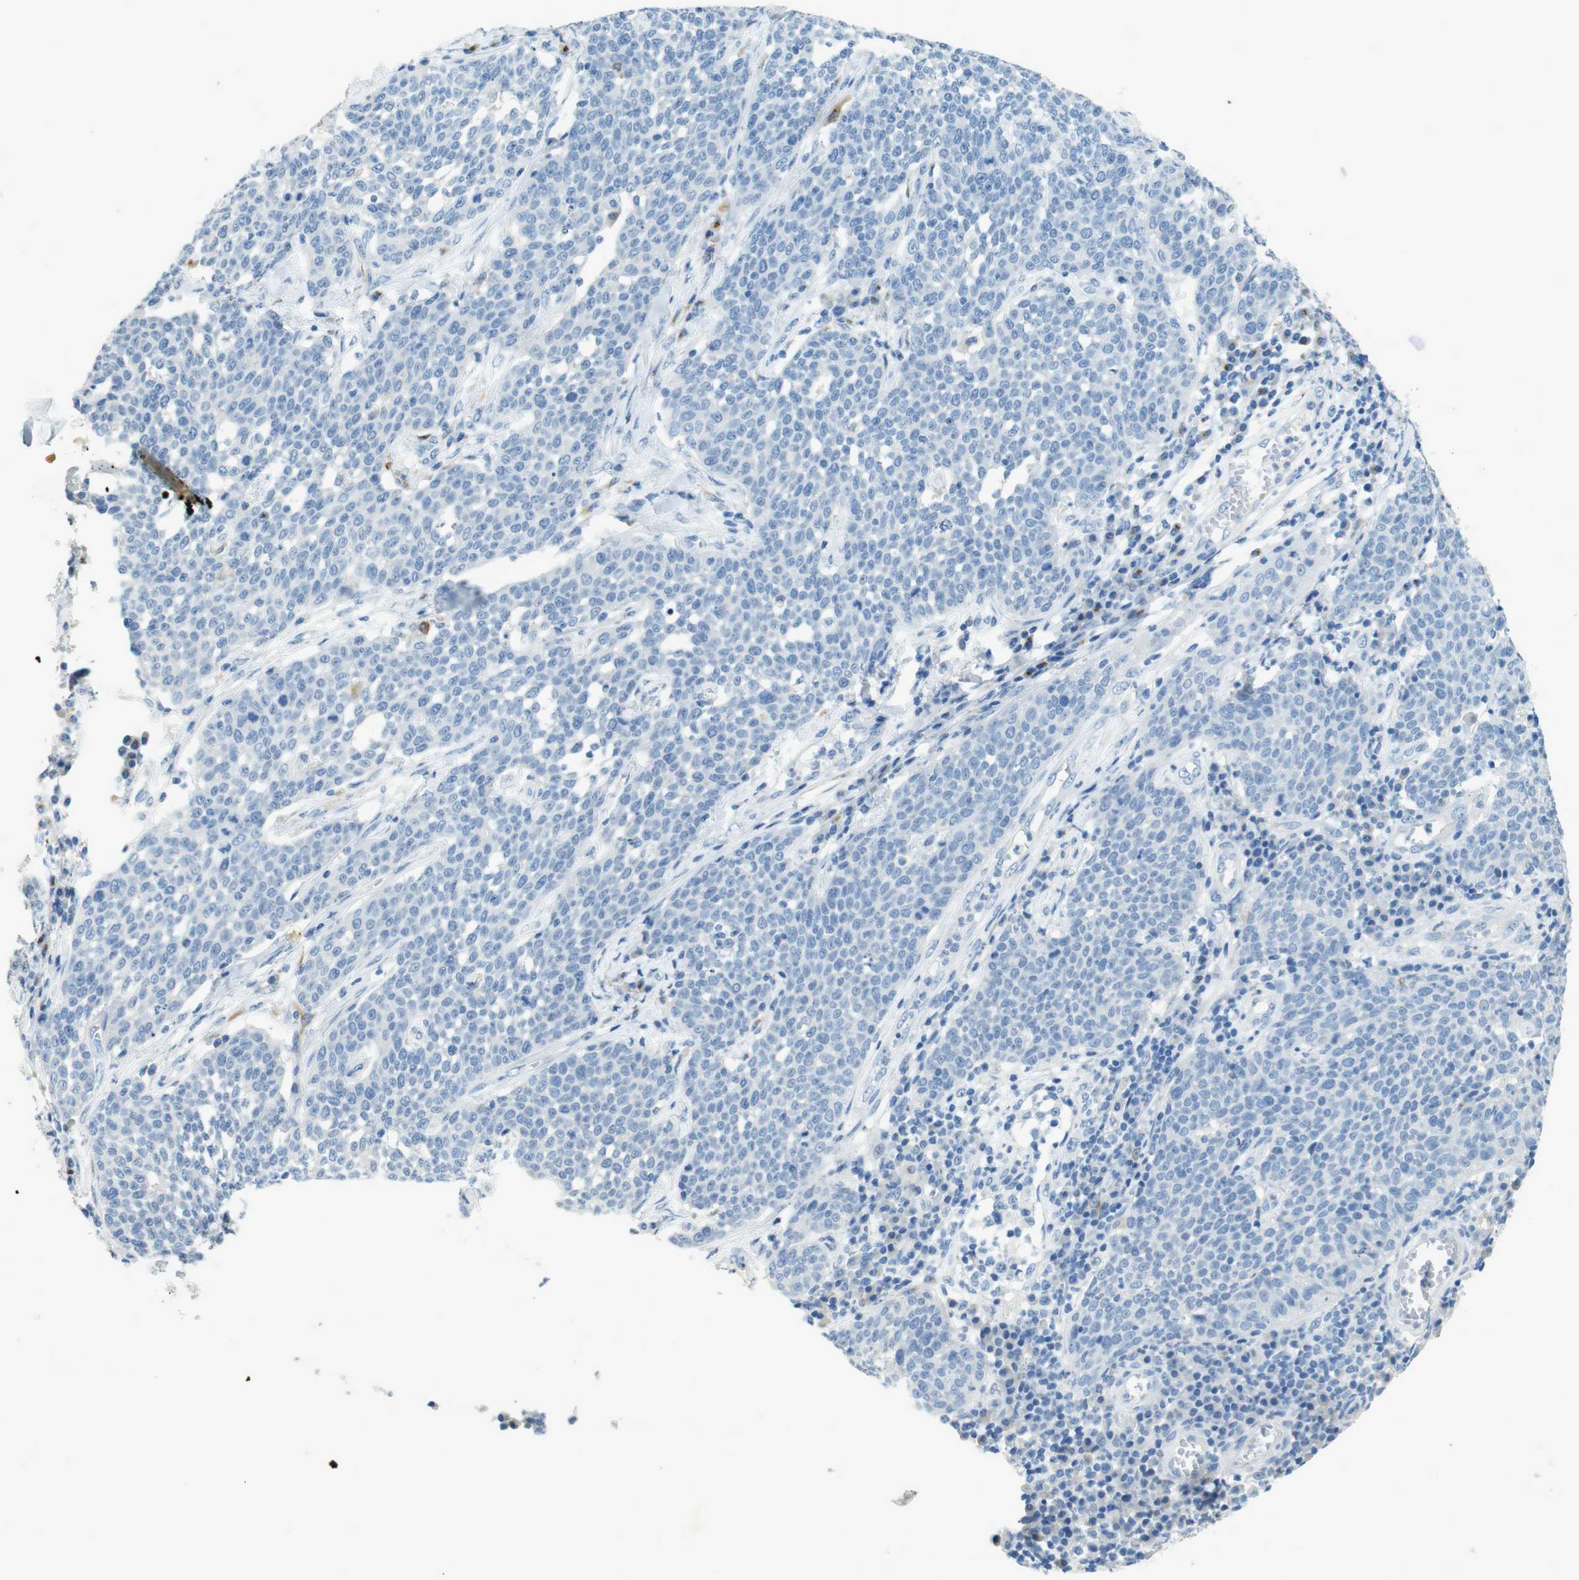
{"staining": {"intensity": "negative", "quantity": "none", "location": "none"}, "tissue": "cervical cancer", "cell_type": "Tumor cells", "image_type": "cancer", "snomed": [{"axis": "morphology", "description": "Squamous cell carcinoma, NOS"}, {"axis": "topography", "description": "Cervix"}], "caption": "An immunohistochemistry (IHC) histopathology image of cervical cancer is shown. There is no staining in tumor cells of cervical cancer.", "gene": "CD320", "patient": {"sex": "female", "age": 34}}